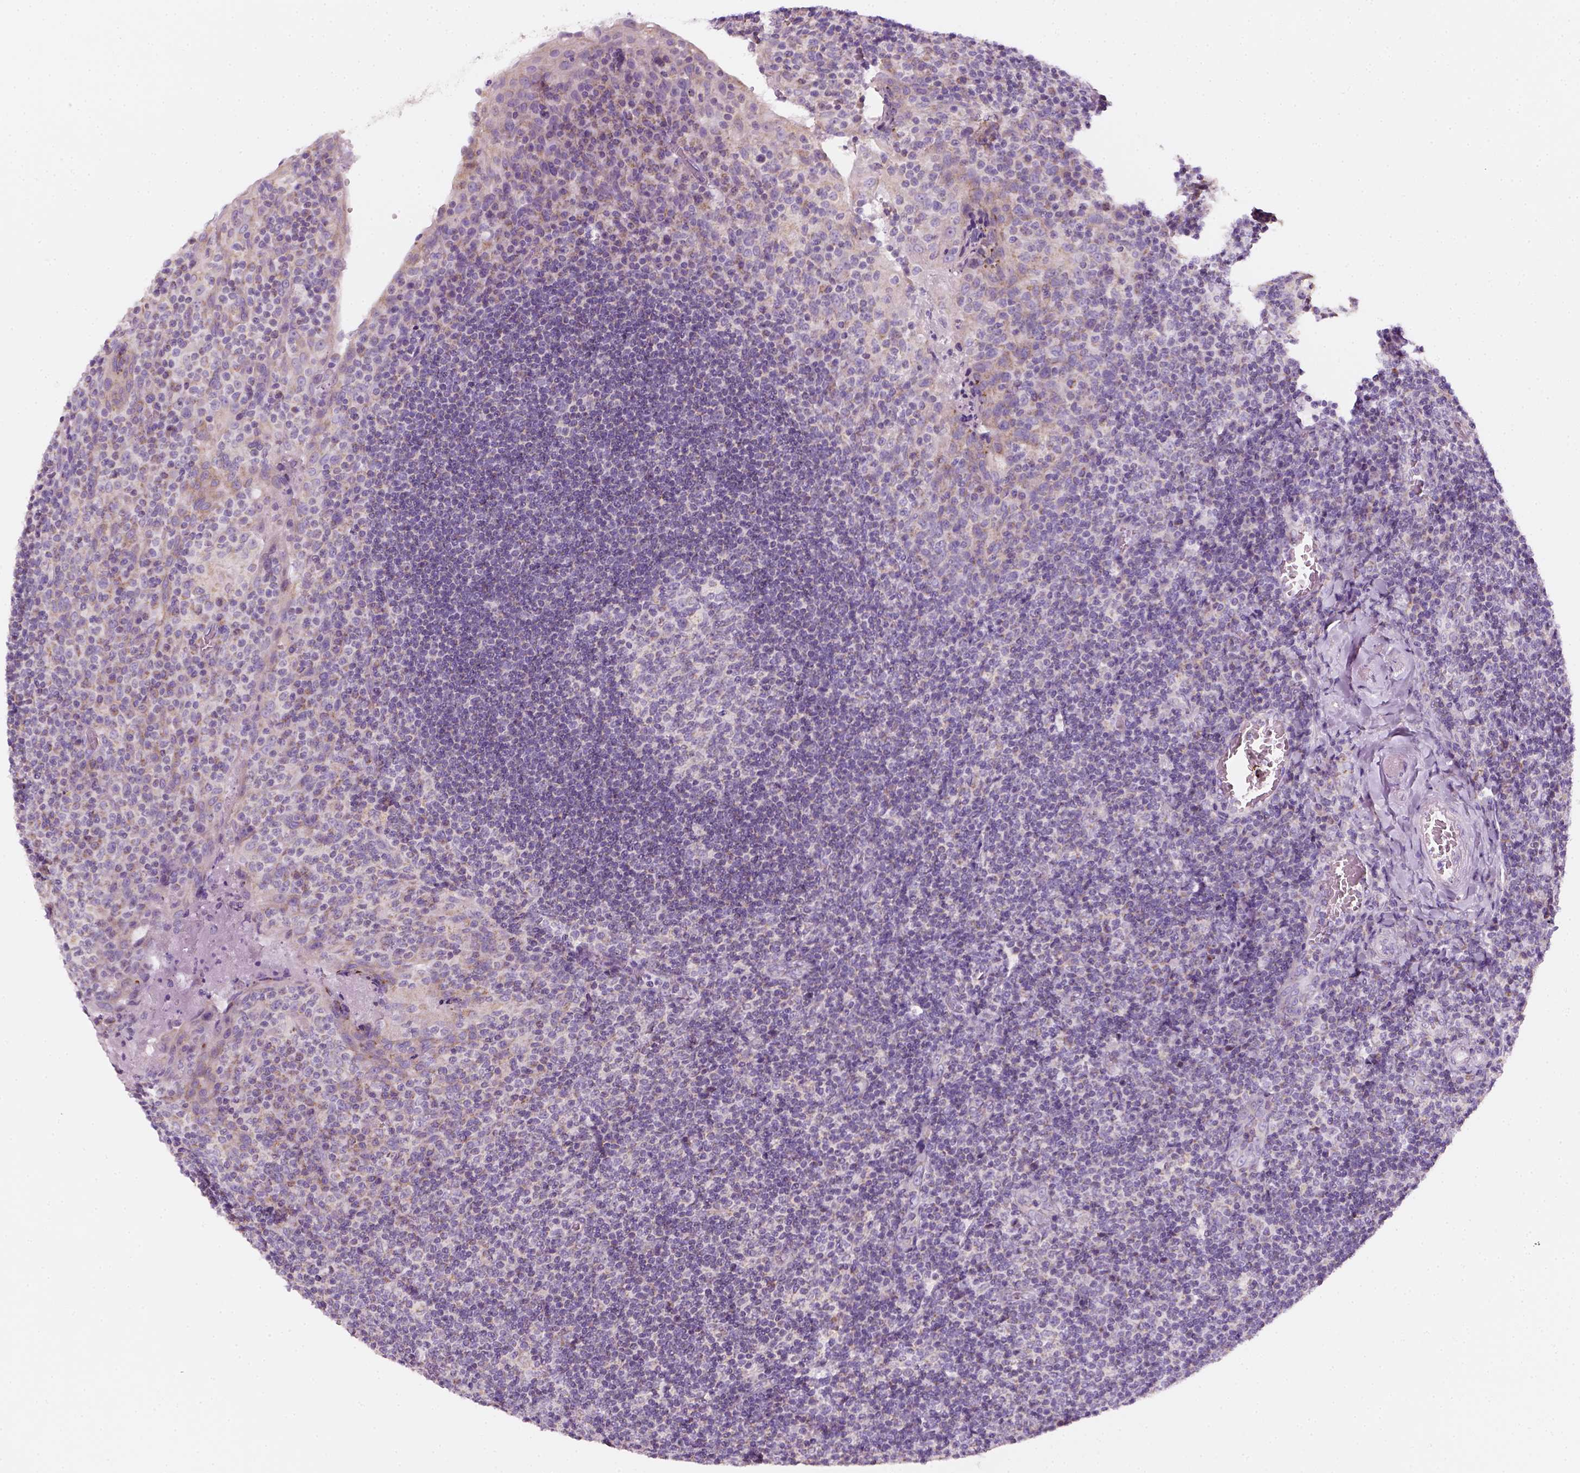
{"staining": {"intensity": "negative", "quantity": "none", "location": "none"}, "tissue": "tonsil", "cell_type": "Germinal center cells", "image_type": "normal", "snomed": [{"axis": "morphology", "description": "Normal tissue, NOS"}, {"axis": "topography", "description": "Tonsil"}], "caption": "High magnification brightfield microscopy of unremarkable tonsil stained with DAB (3,3'-diaminobenzidine) (brown) and counterstained with hematoxylin (blue): germinal center cells show no significant staining. Brightfield microscopy of immunohistochemistry (IHC) stained with DAB (brown) and hematoxylin (blue), captured at high magnification.", "gene": "AWAT2", "patient": {"sex": "male", "age": 17}}